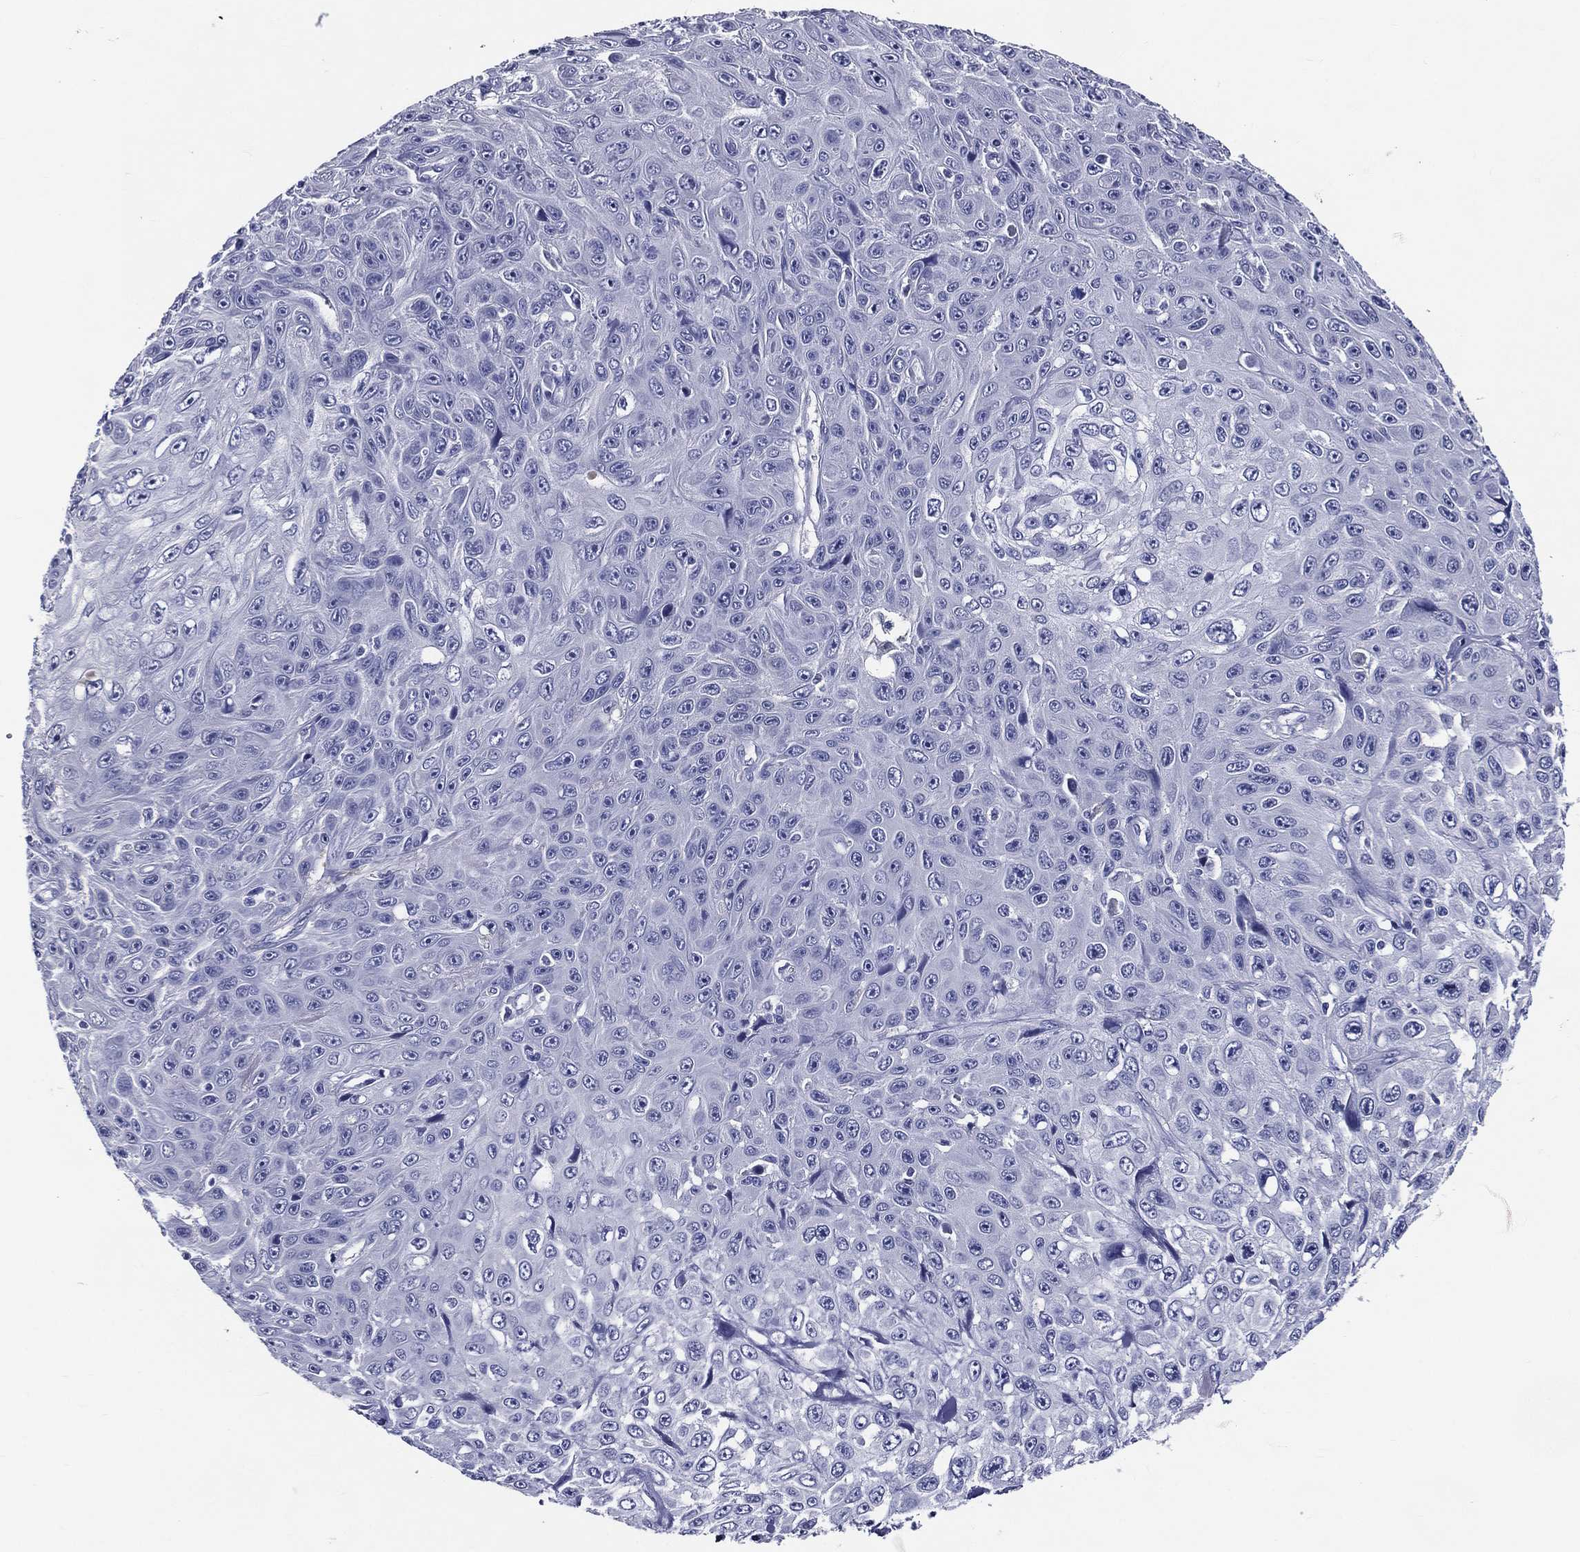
{"staining": {"intensity": "negative", "quantity": "none", "location": "none"}, "tissue": "skin cancer", "cell_type": "Tumor cells", "image_type": "cancer", "snomed": [{"axis": "morphology", "description": "Squamous cell carcinoma, NOS"}, {"axis": "topography", "description": "Skin"}], "caption": "Image shows no significant protein expression in tumor cells of skin cancer. Brightfield microscopy of immunohistochemistry stained with DAB (brown) and hematoxylin (blue), captured at high magnification.", "gene": "ACE2", "patient": {"sex": "male", "age": 82}}